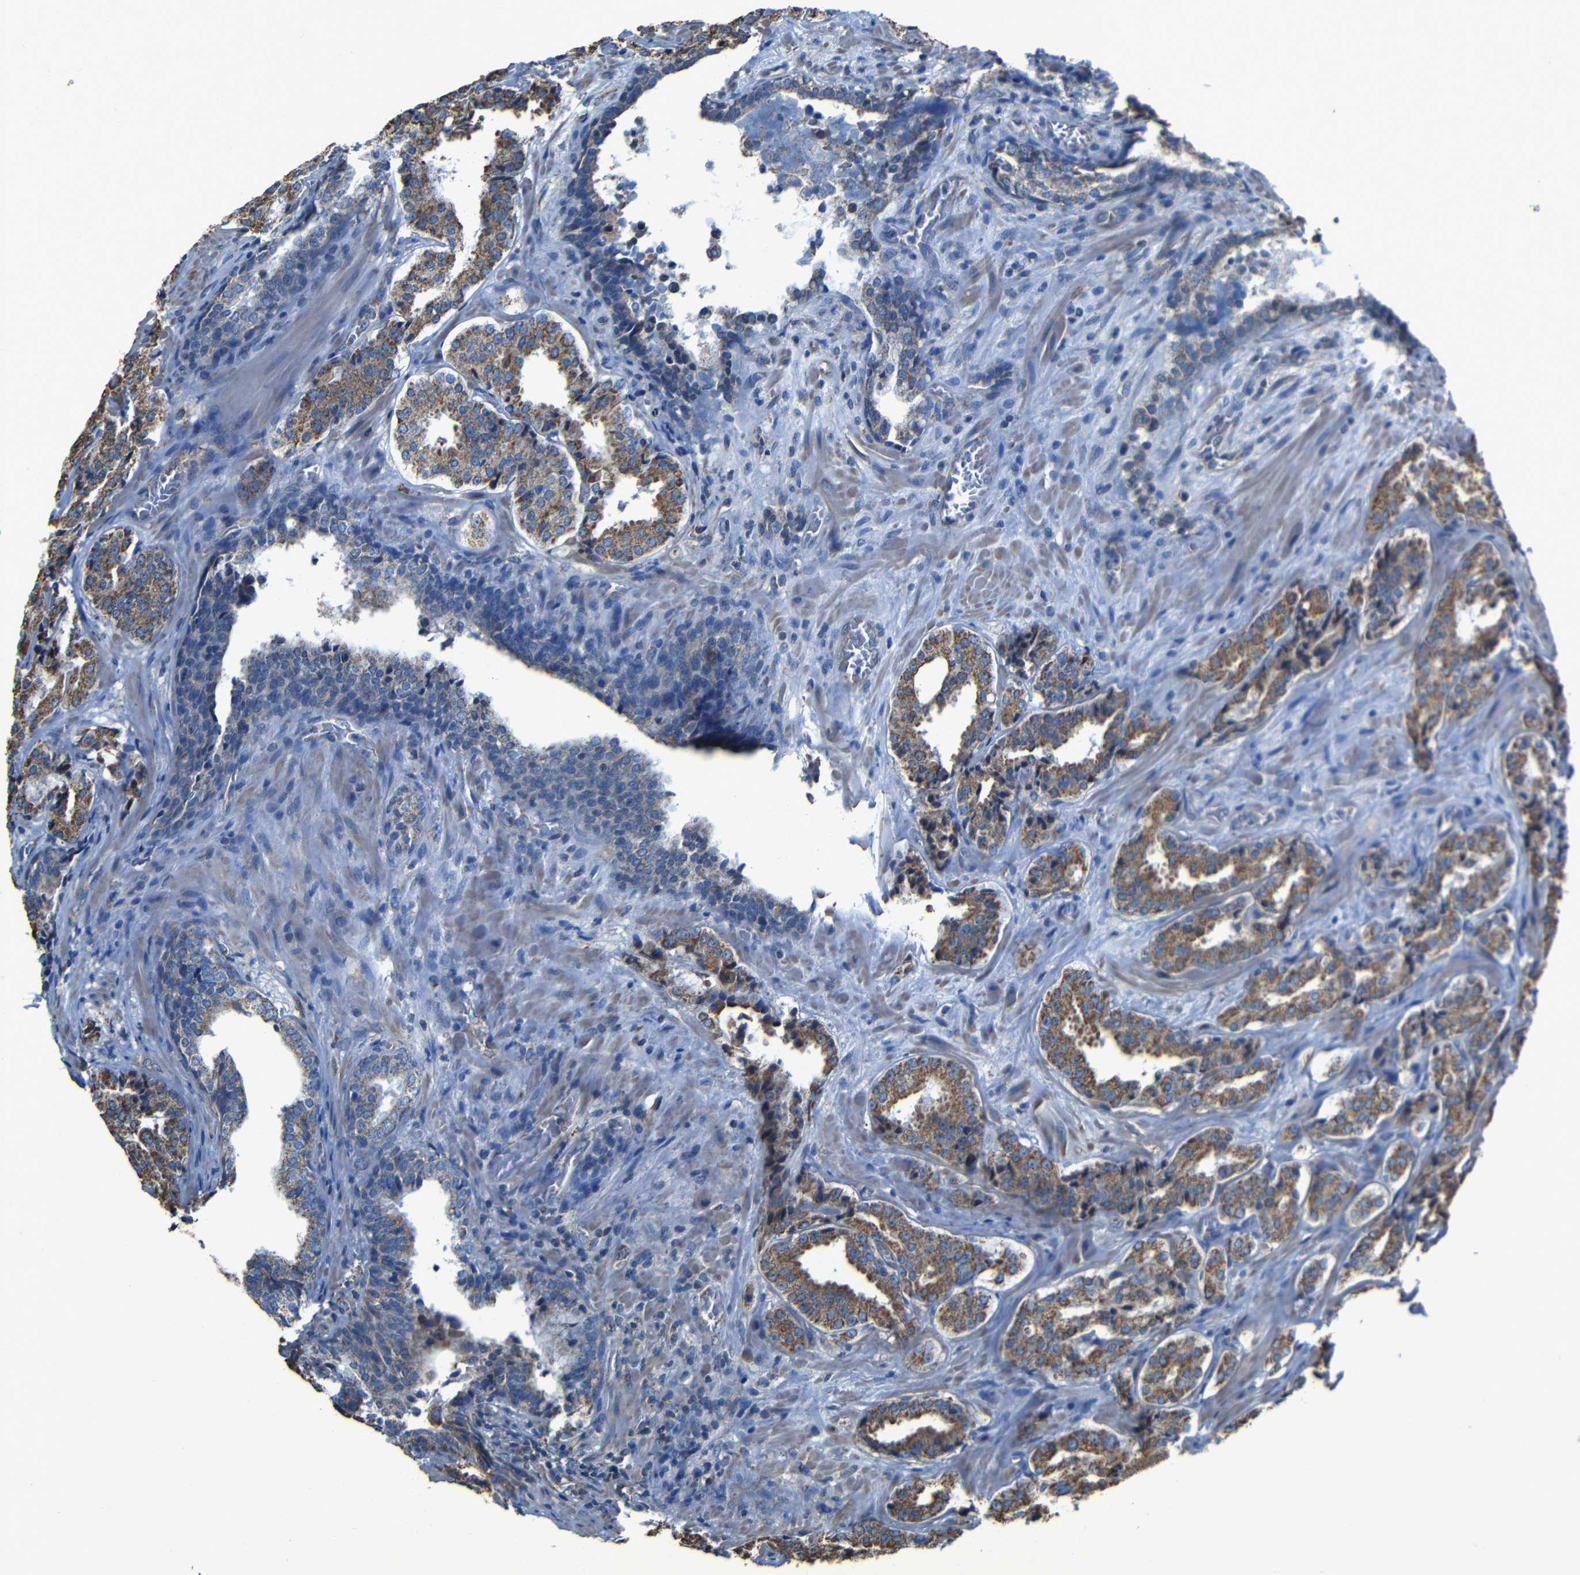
{"staining": {"intensity": "strong", "quantity": ">75%", "location": "cytoplasmic/membranous"}, "tissue": "prostate cancer", "cell_type": "Tumor cells", "image_type": "cancer", "snomed": [{"axis": "morphology", "description": "Adenocarcinoma, High grade"}, {"axis": "topography", "description": "Prostate"}], "caption": "IHC micrograph of neoplastic tissue: prostate cancer stained using IHC demonstrates high levels of strong protein expression localized specifically in the cytoplasmic/membranous of tumor cells, appearing as a cytoplasmic/membranous brown color.", "gene": "INTS6L", "patient": {"sex": "male", "age": 60}}